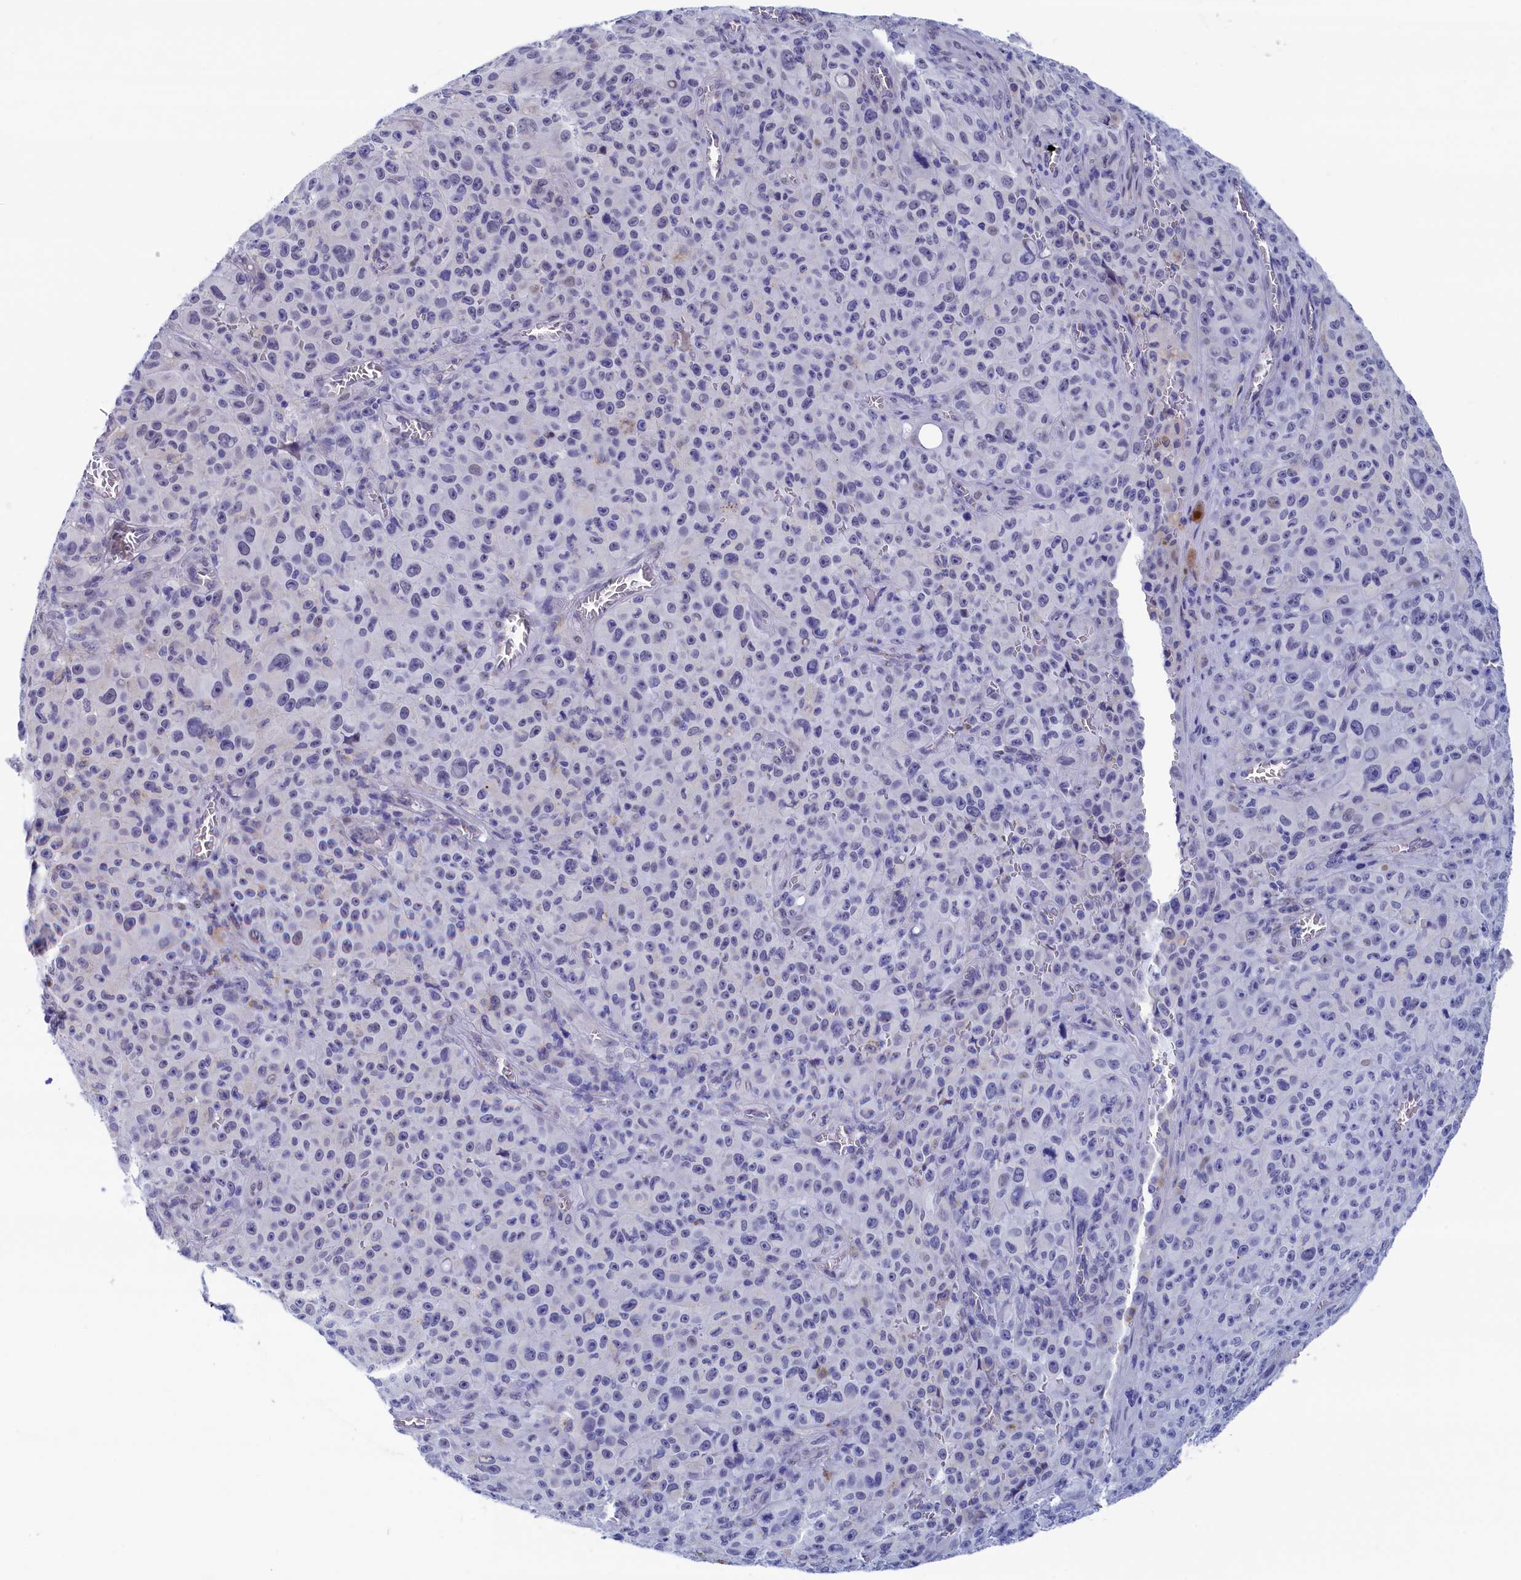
{"staining": {"intensity": "negative", "quantity": "none", "location": "none"}, "tissue": "melanoma", "cell_type": "Tumor cells", "image_type": "cancer", "snomed": [{"axis": "morphology", "description": "Malignant melanoma, NOS"}, {"axis": "topography", "description": "Skin"}], "caption": "Micrograph shows no protein expression in tumor cells of melanoma tissue.", "gene": "WDR83", "patient": {"sex": "female", "age": 82}}